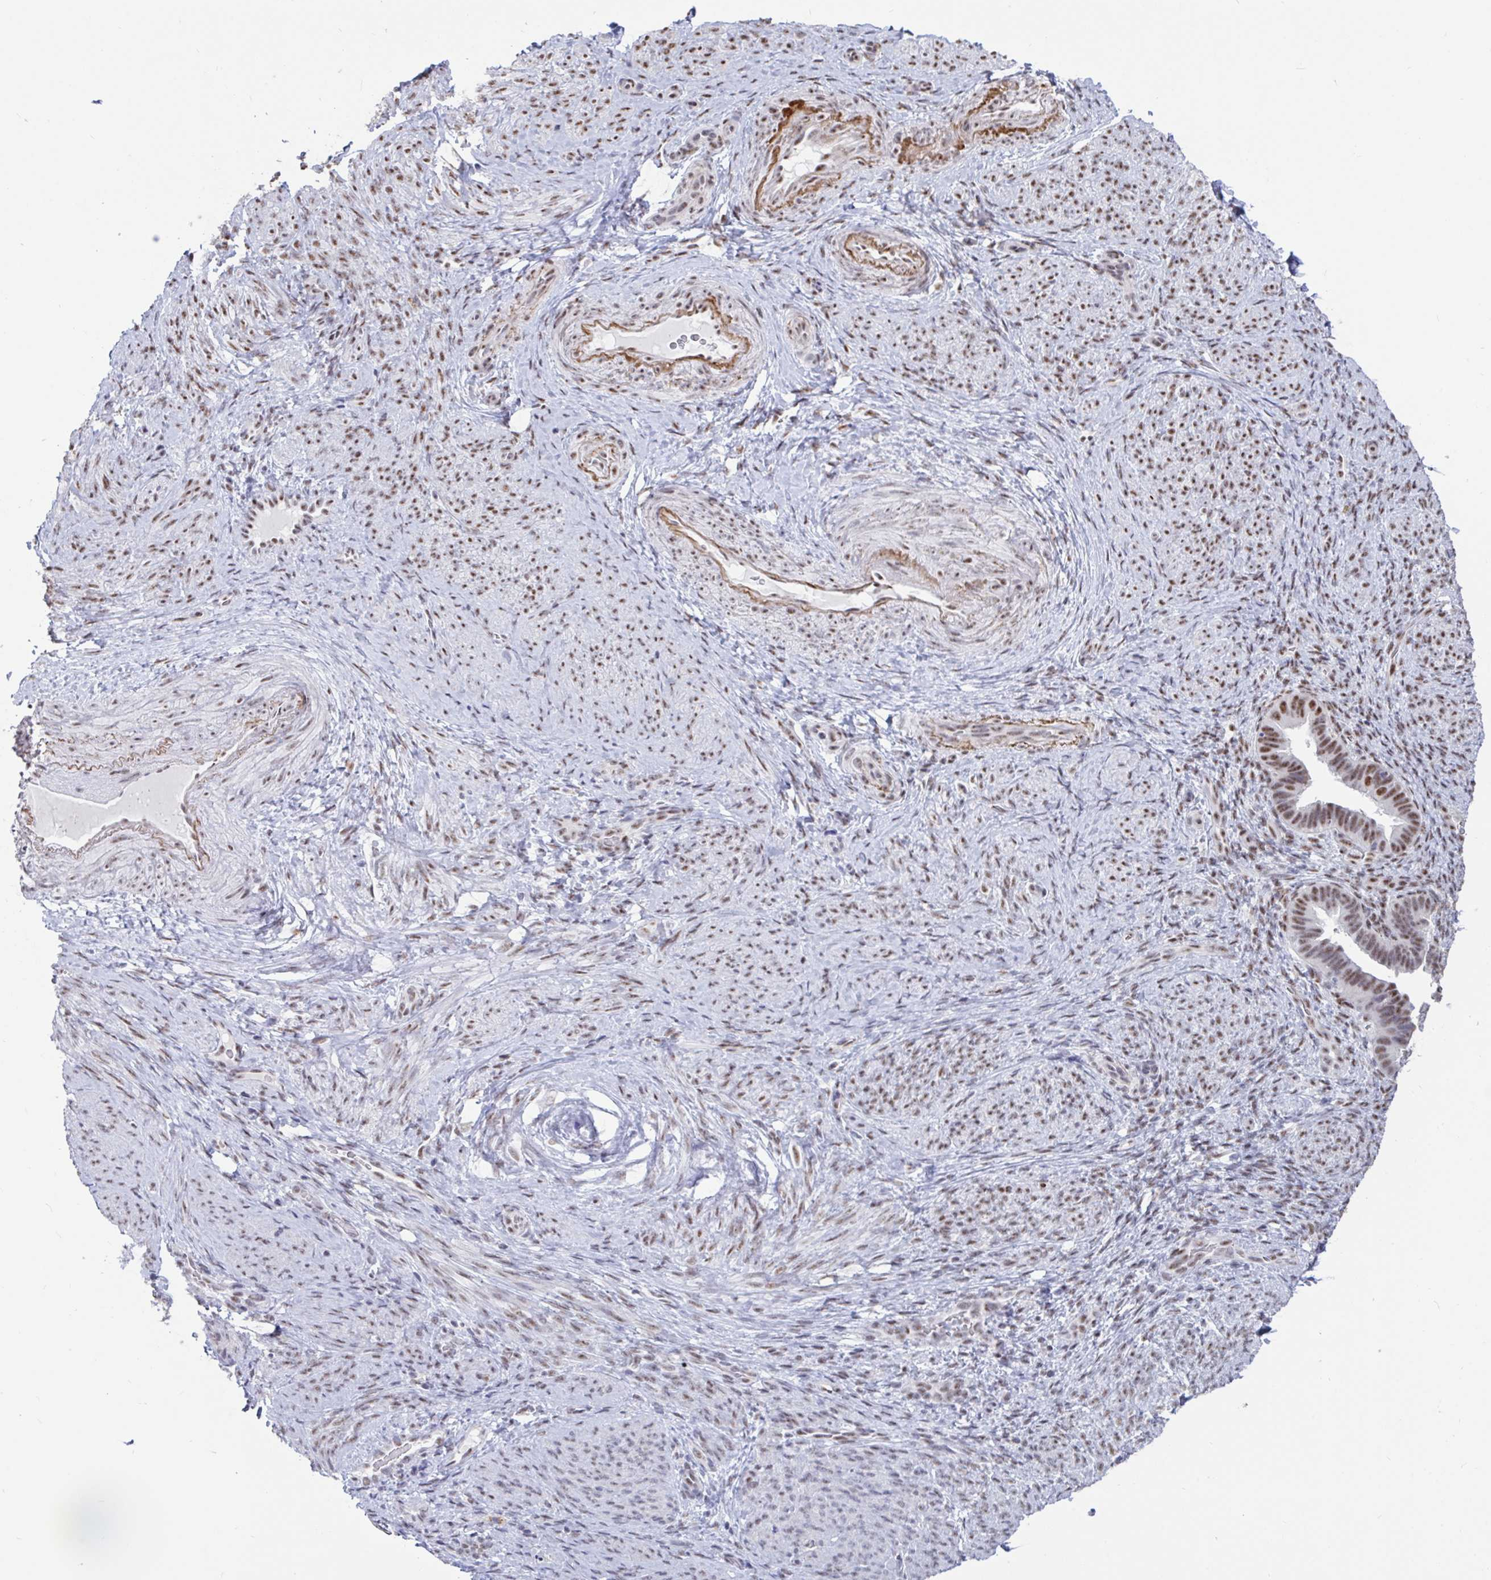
{"staining": {"intensity": "negative", "quantity": "none", "location": "none"}, "tissue": "endometrium", "cell_type": "Cells in endometrial stroma", "image_type": "normal", "snomed": [{"axis": "morphology", "description": "Normal tissue, NOS"}, {"axis": "topography", "description": "Endometrium"}], "caption": "A high-resolution micrograph shows IHC staining of benign endometrium, which exhibits no significant positivity in cells in endometrial stroma. (DAB (3,3'-diaminobenzidine) IHC visualized using brightfield microscopy, high magnification).", "gene": "DDX39A", "patient": {"sex": "female", "age": 34}}